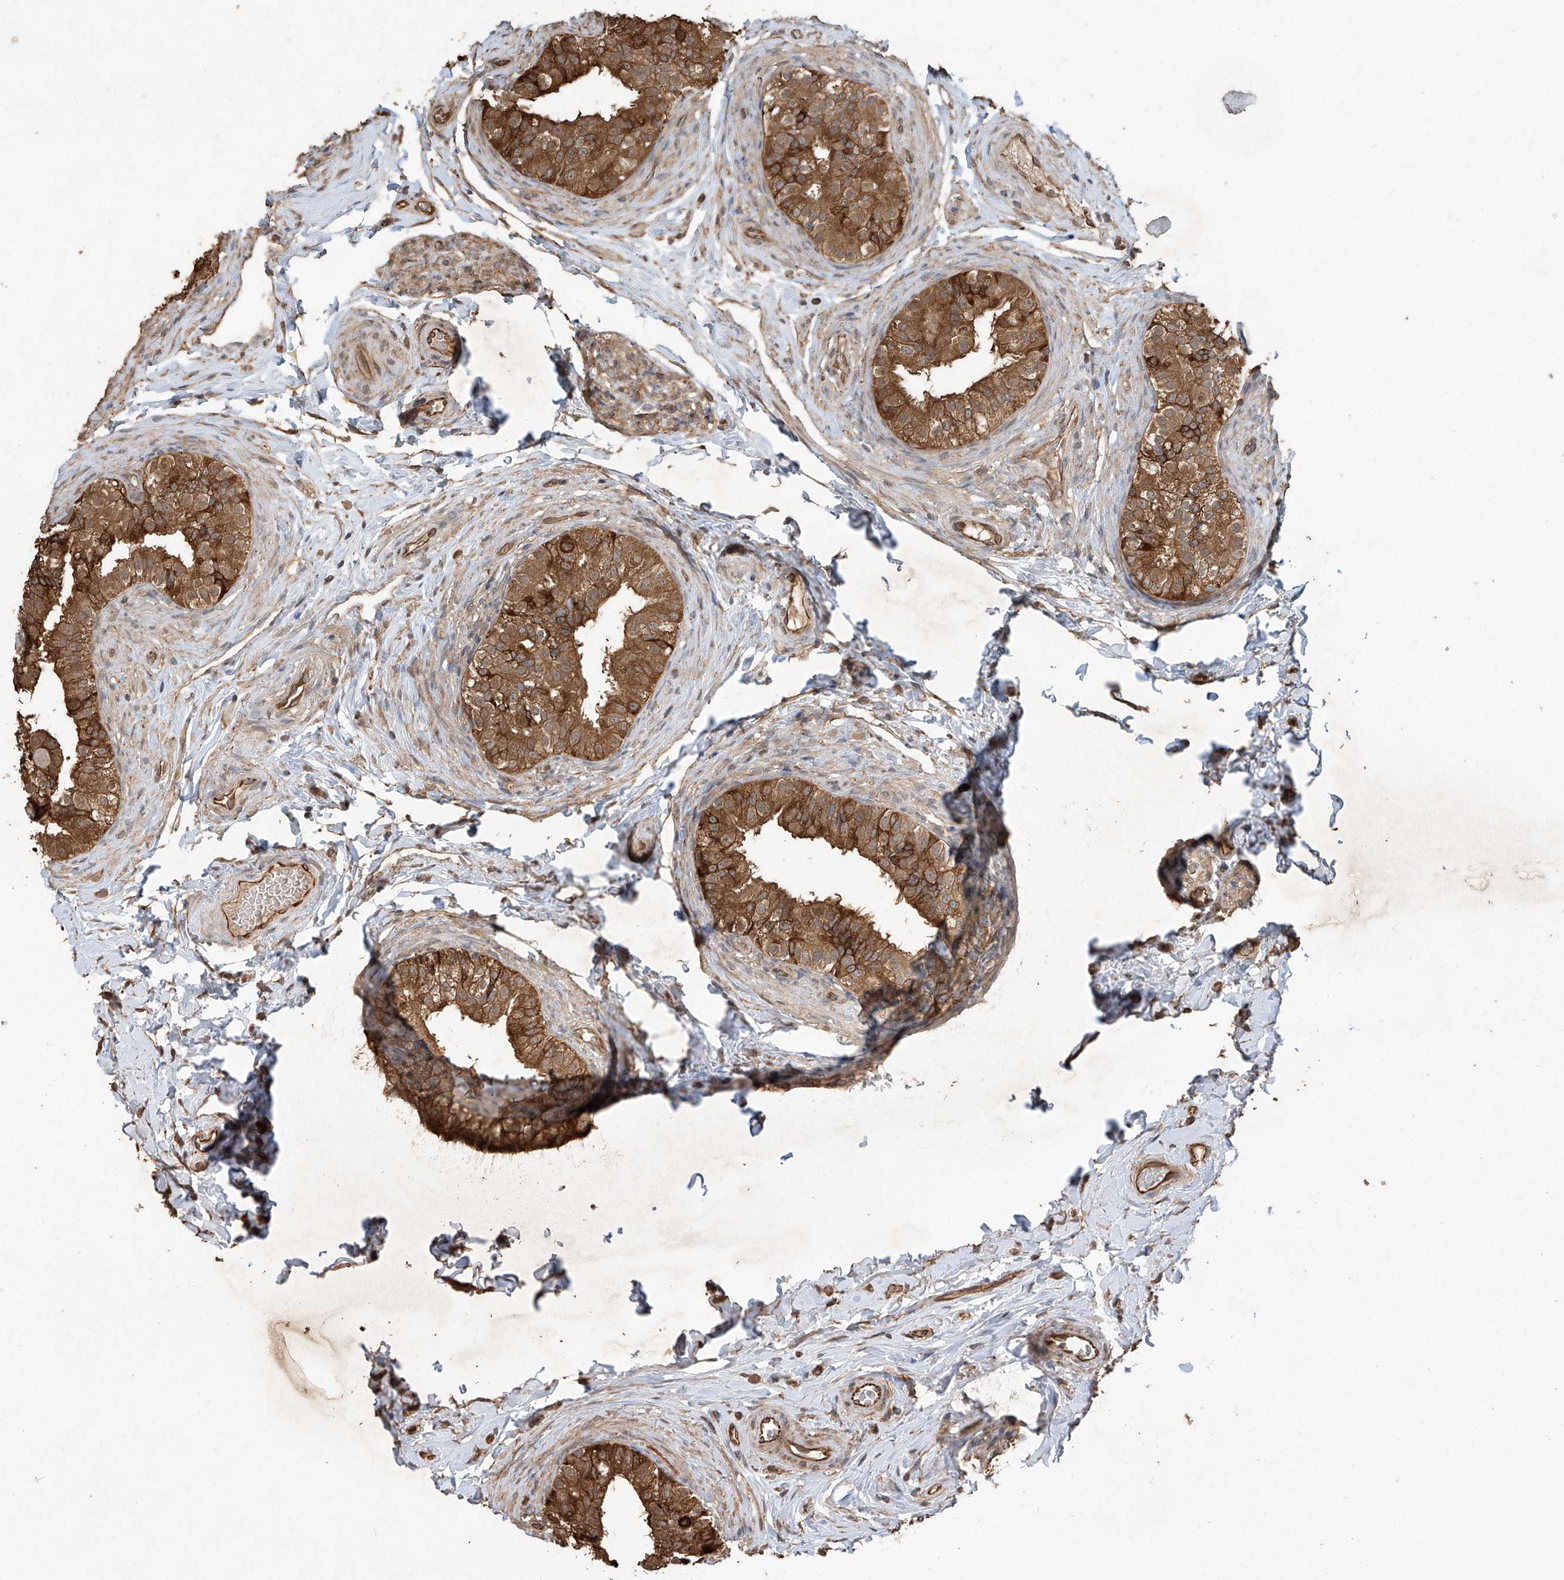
{"staining": {"intensity": "strong", "quantity": ">75%", "location": "cytoplasmic/membranous"}, "tissue": "epididymis", "cell_type": "Glandular cells", "image_type": "normal", "snomed": [{"axis": "morphology", "description": "Normal tissue, NOS"}, {"axis": "topography", "description": "Epididymis"}], "caption": "IHC image of unremarkable epididymis stained for a protein (brown), which reveals high levels of strong cytoplasmic/membranous expression in about >75% of glandular cells.", "gene": "AGBL5", "patient": {"sex": "male", "age": 49}}